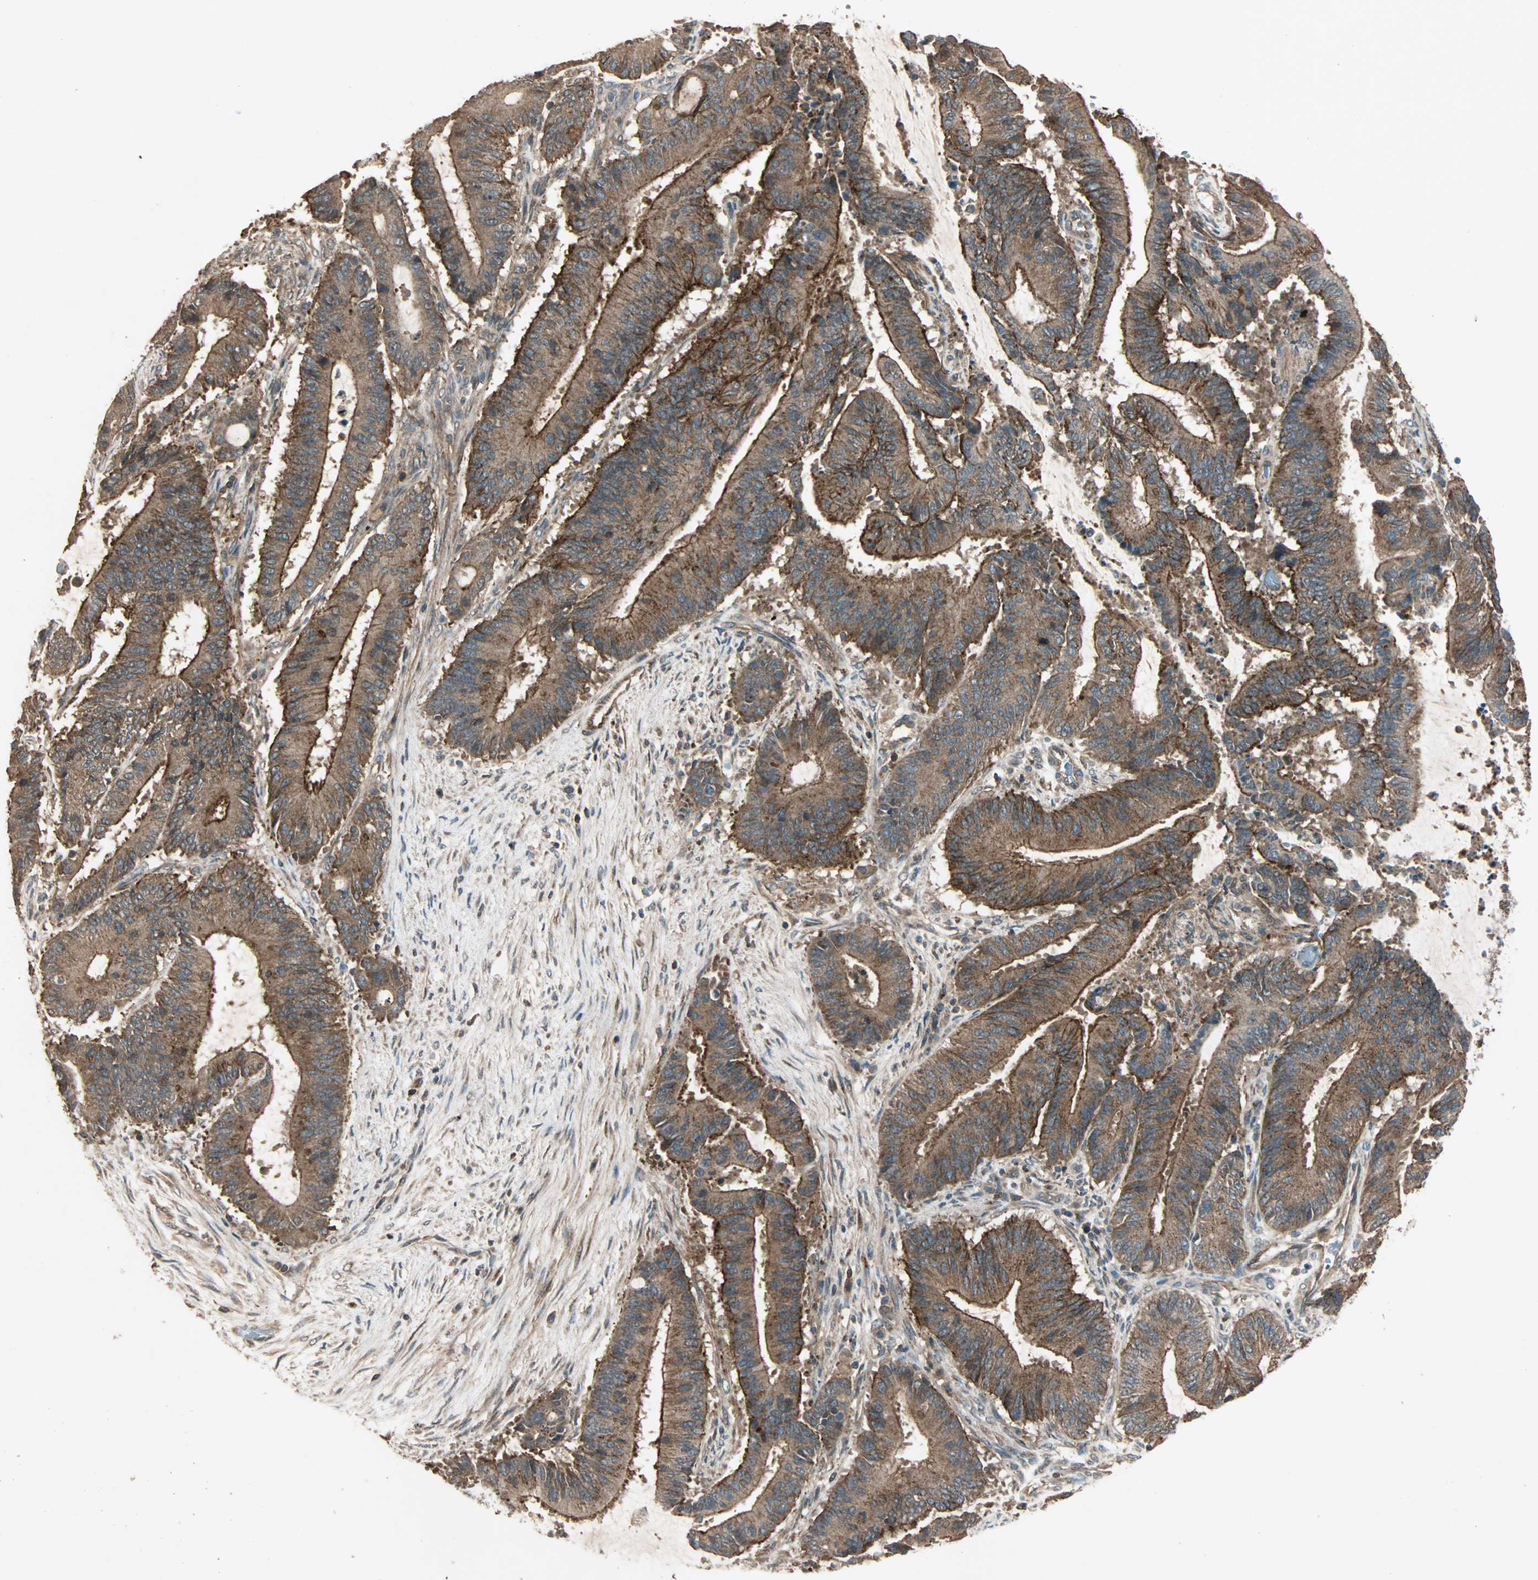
{"staining": {"intensity": "strong", "quantity": ">75%", "location": "cytoplasmic/membranous"}, "tissue": "liver cancer", "cell_type": "Tumor cells", "image_type": "cancer", "snomed": [{"axis": "morphology", "description": "Cholangiocarcinoma"}, {"axis": "topography", "description": "Liver"}], "caption": "Immunohistochemistry (IHC) staining of liver cancer, which displays high levels of strong cytoplasmic/membranous expression in about >75% of tumor cells indicating strong cytoplasmic/membranous protein expression. The staining was performed using DAB (brown) for protein detection and nuclei were counterstained in hematoxylin (blue).", "gene": "MAP3K21", "patient": {"sex": "female", "age": 73}}